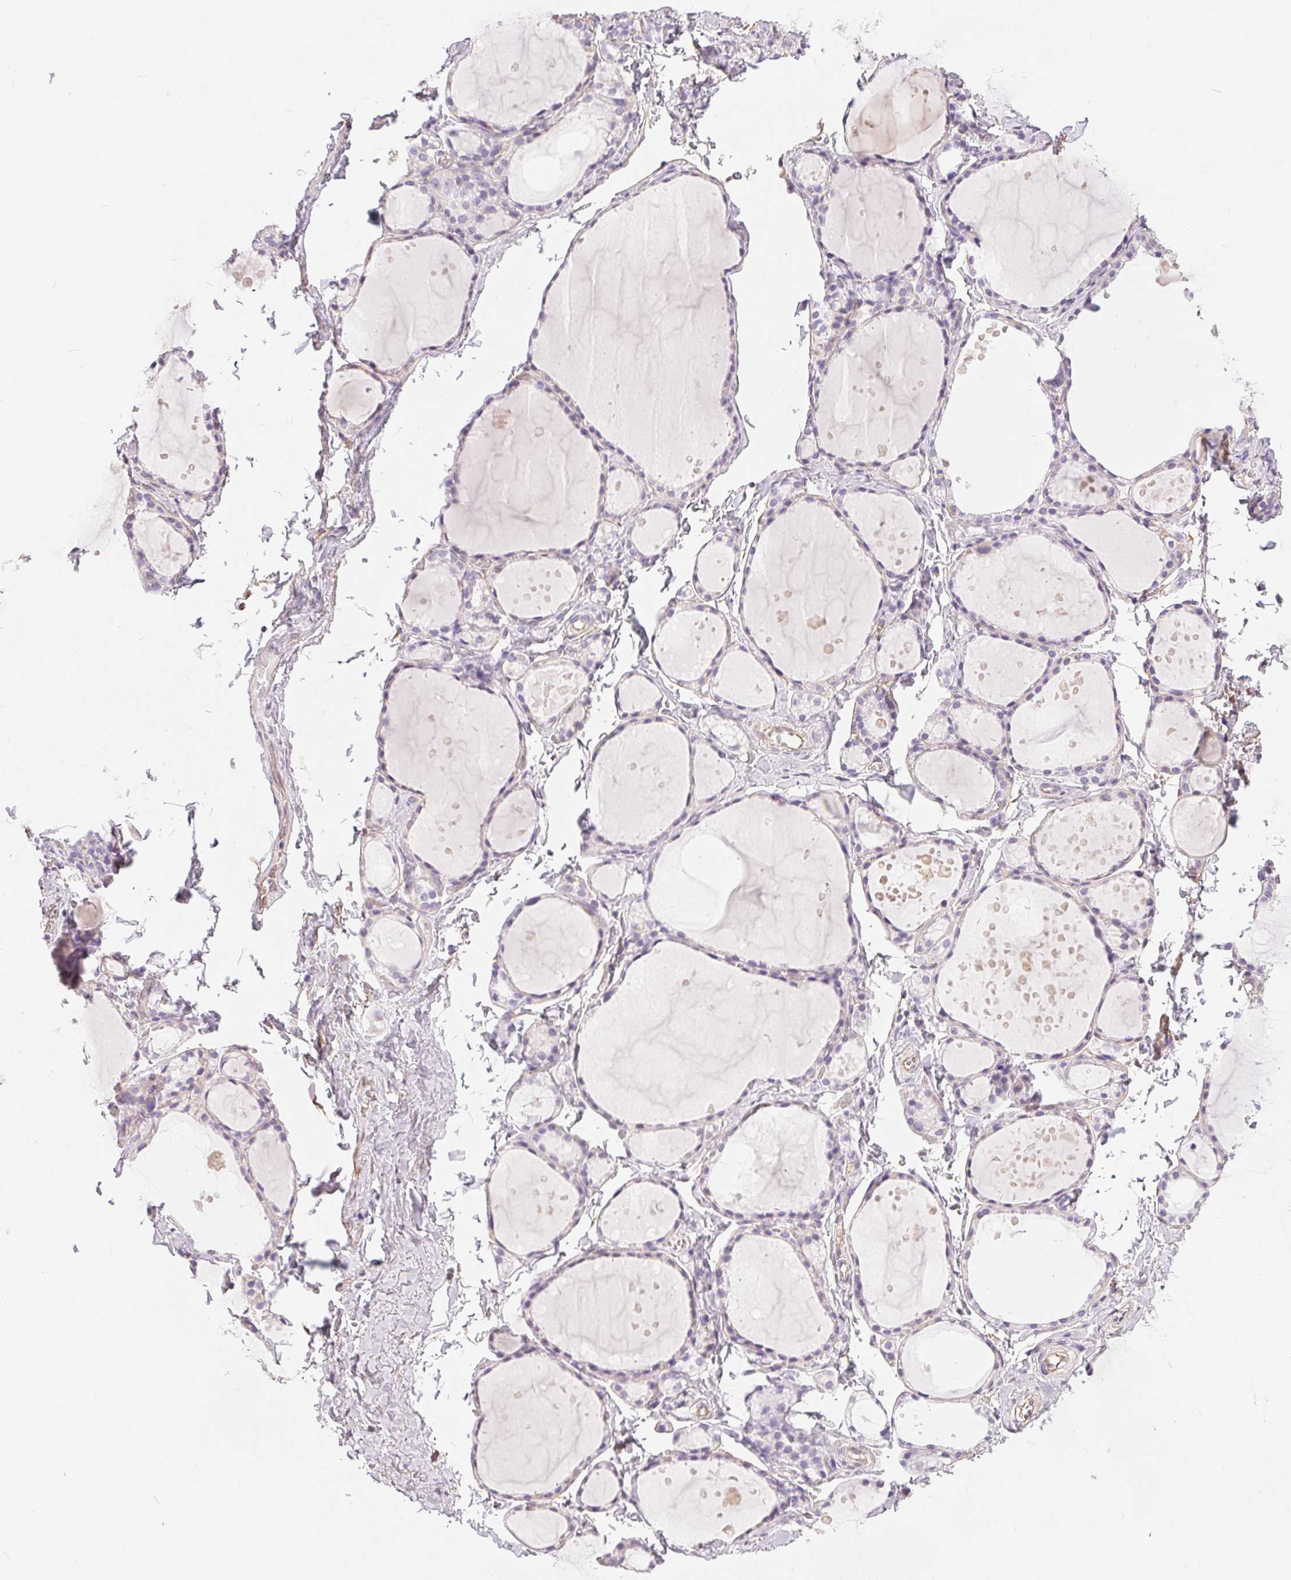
{"staining": {"intensity": "weak", "quantity": "<25%", "location": "cytoplasmic/membranous"}, "tissue": "thyroid gland", "cell_type": "Glandular cells", "image_type": "normal", "snomed": [{"axis": "morphology", "description": "Normal tissue, NOS"}, {"axis": "topography", "description": "Thyroid gland"}], "caption": "This histopathology image is of benign thyroid gland stained with IHC to label a protein in brown with the nuclei are counter-stained blue. There is no expression in glandular cells. The staining was performed using DAB (3,3'-diaminobenzidine) to visualize the protein expression in brown, while the nuclei were stained in blue with hematoxylin (Magnification: 20x).", "gene": "GFAP", "patient": {"sex": "male", "age": 68}}